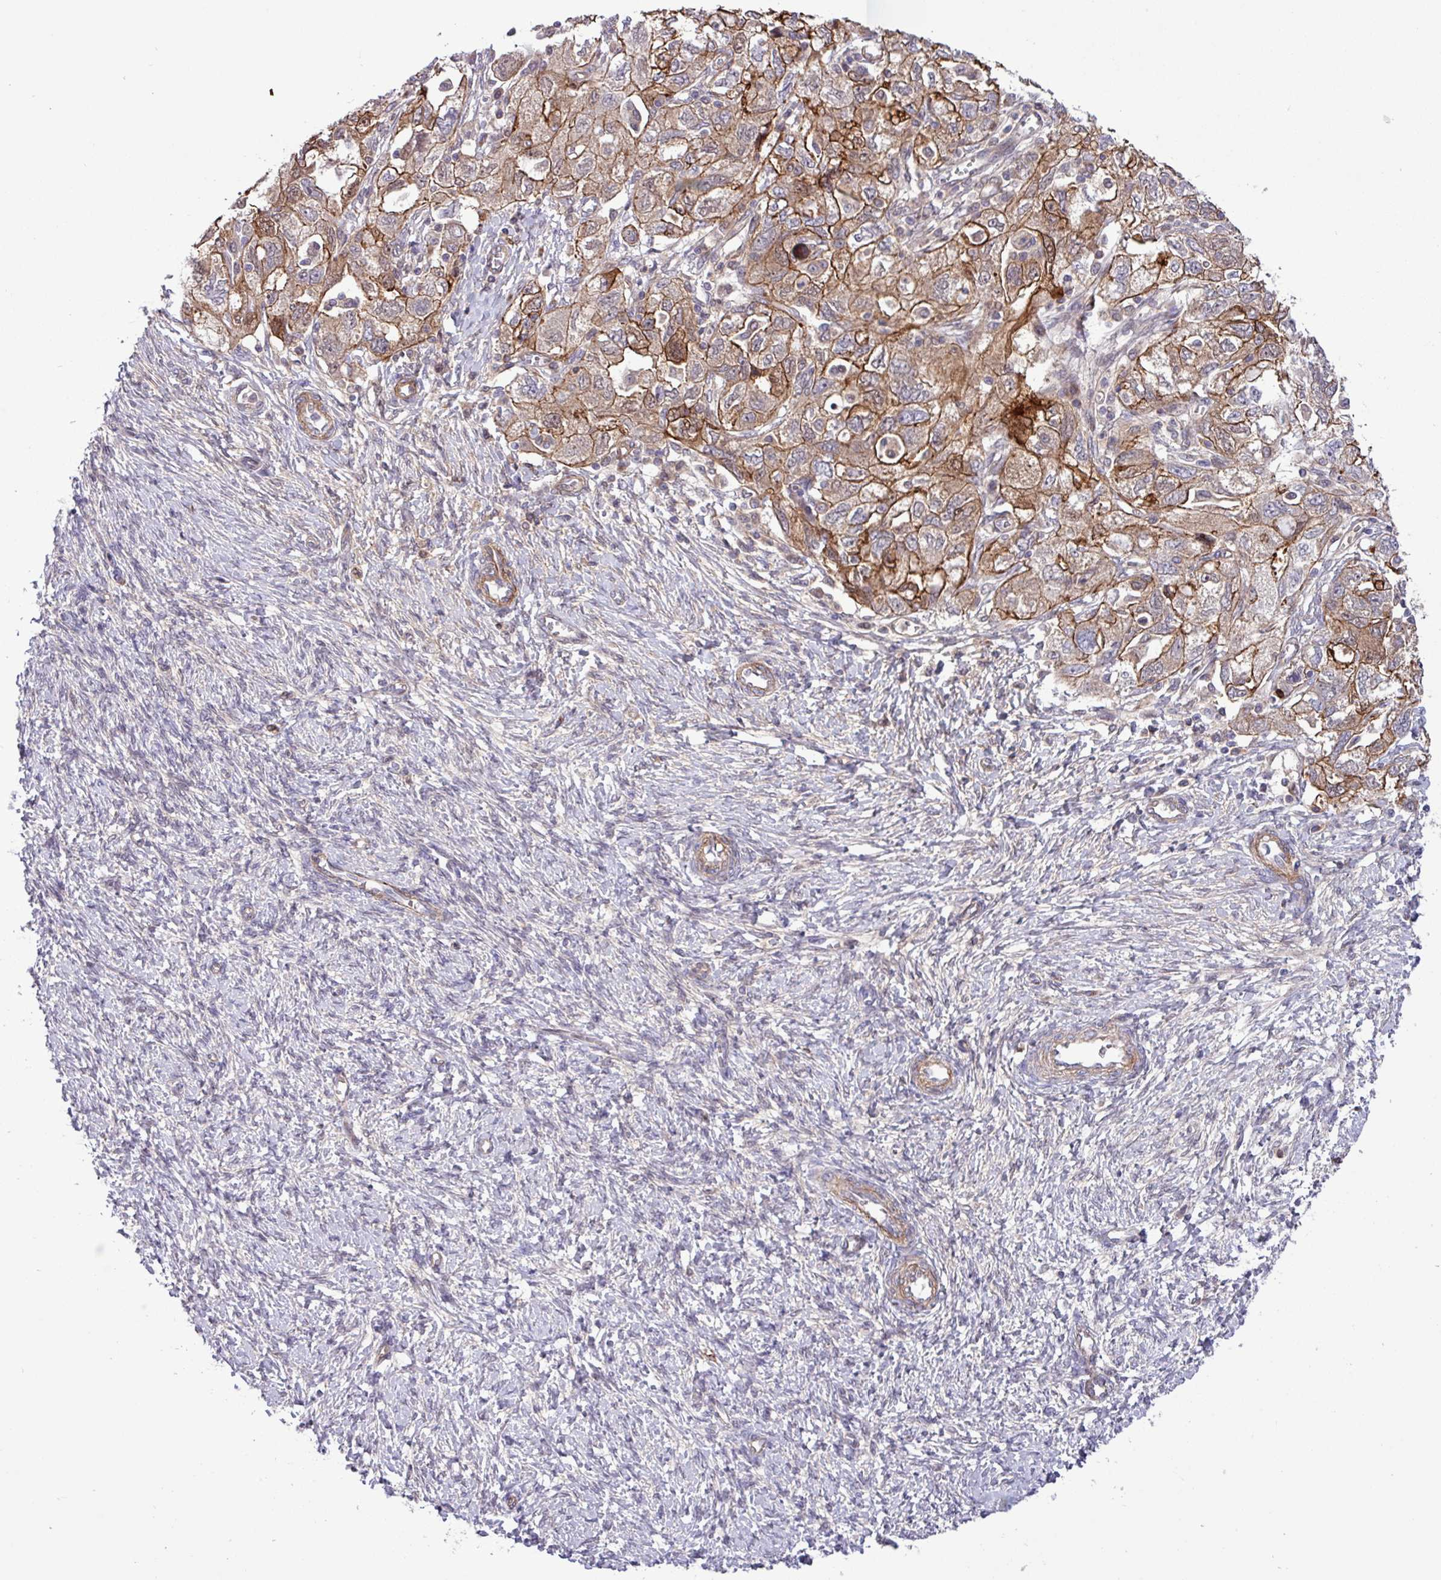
{"staining": {"intensity": "moderate", "quantity": ">75%", "location": "cytoplasmic/membranous"}, "tissue": "ovarian cancer", "cell_type": "Tumor cells", "image_type": "cancer", "snomed": [{"axis": "morphology", "description": "Carcinoma, NOS"}, {"axis": "morphology", "description": "Cystadenocarcinoma, serous, NOS"}, {"axis": "topography", "description": "Ovary"}], "caption": "A photomicrograph showing moderate cytoplasmic/membranous staining in about >75% of tumor cells in ovarian cancer, as visualized by brown immunohistochemical staining.", "gene": "CNTRL", "patient": {"sex": "female", "age": 69}}